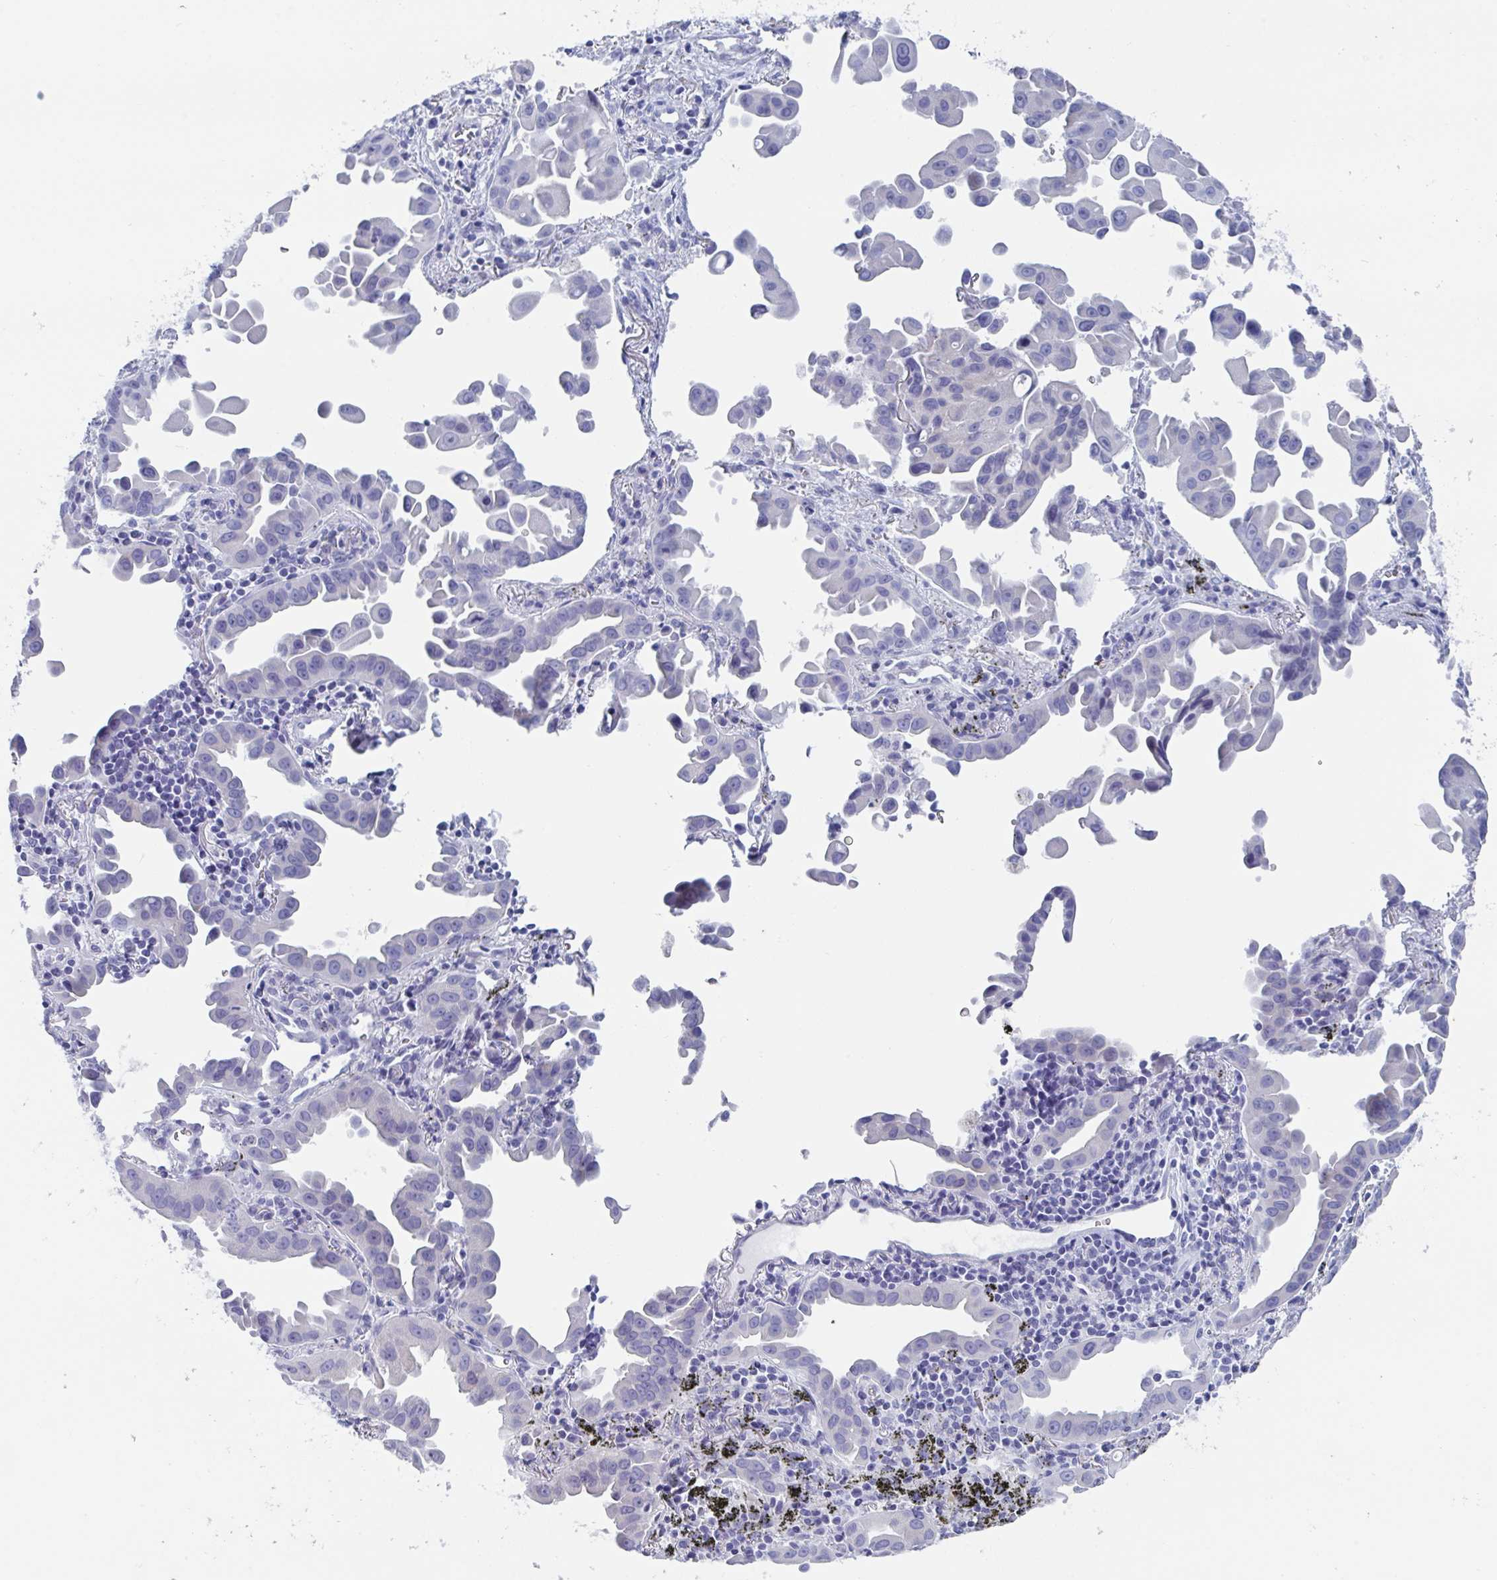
{"staining": {"intensity": "negative", "quantity": "none", "location": "none"}, "tissue": "lung cancer", "cell_type": "Tumor cells", "image_type": "cancer", "snomed": [{"axis": "morphology", "description": "Adenocarcinoma, NOS"}, {"axis": "topography", "description": "Lung"}], "caption": "The immunohistochemistry (IHC) image has no significant staining in tumor cells of lung adenocarcinoma tissue. Nuclei are stained in blue.", "gene": "ZPBP", "patient": {"sex": "male", "age": 68}}